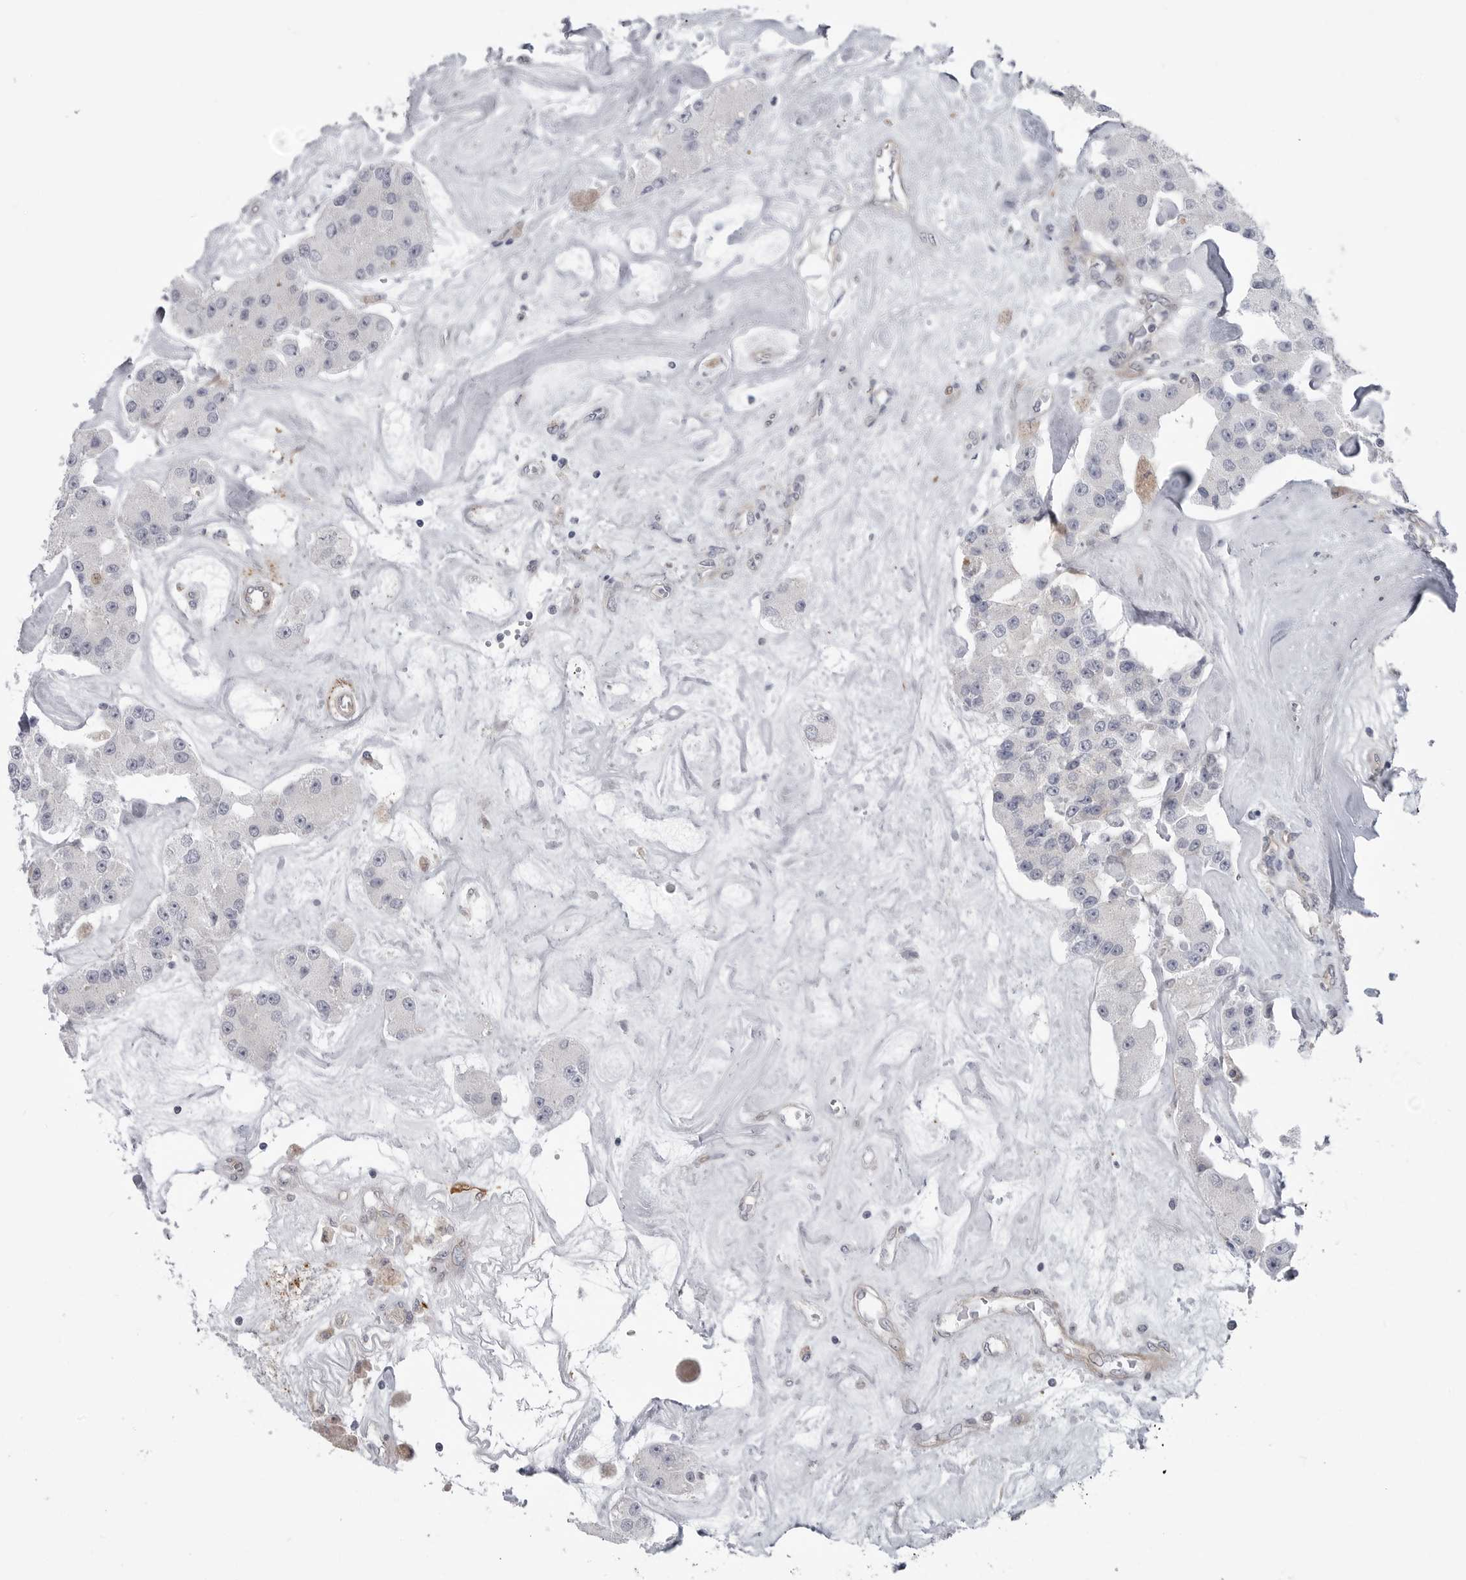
{"staining": {"intensity": "negative", "quantity": "none", "location": "none"}, "tissue": "carcinoid", "cell_type": "Tumor cells", "image_type": "cancer", "snomed": [{"axis": "morphology", "description": "Carcinoid, malignant, NOS"}, {"axis": "topography", "description": "Pancreas"}], "caption": "IHC image of neoplastic tissue: malignant carcinoid stained with DAB demonstrates no significant protein positivity in tumor cells.", "gene": "SCP2", "patient": {"sex": "male", "age": 41}}